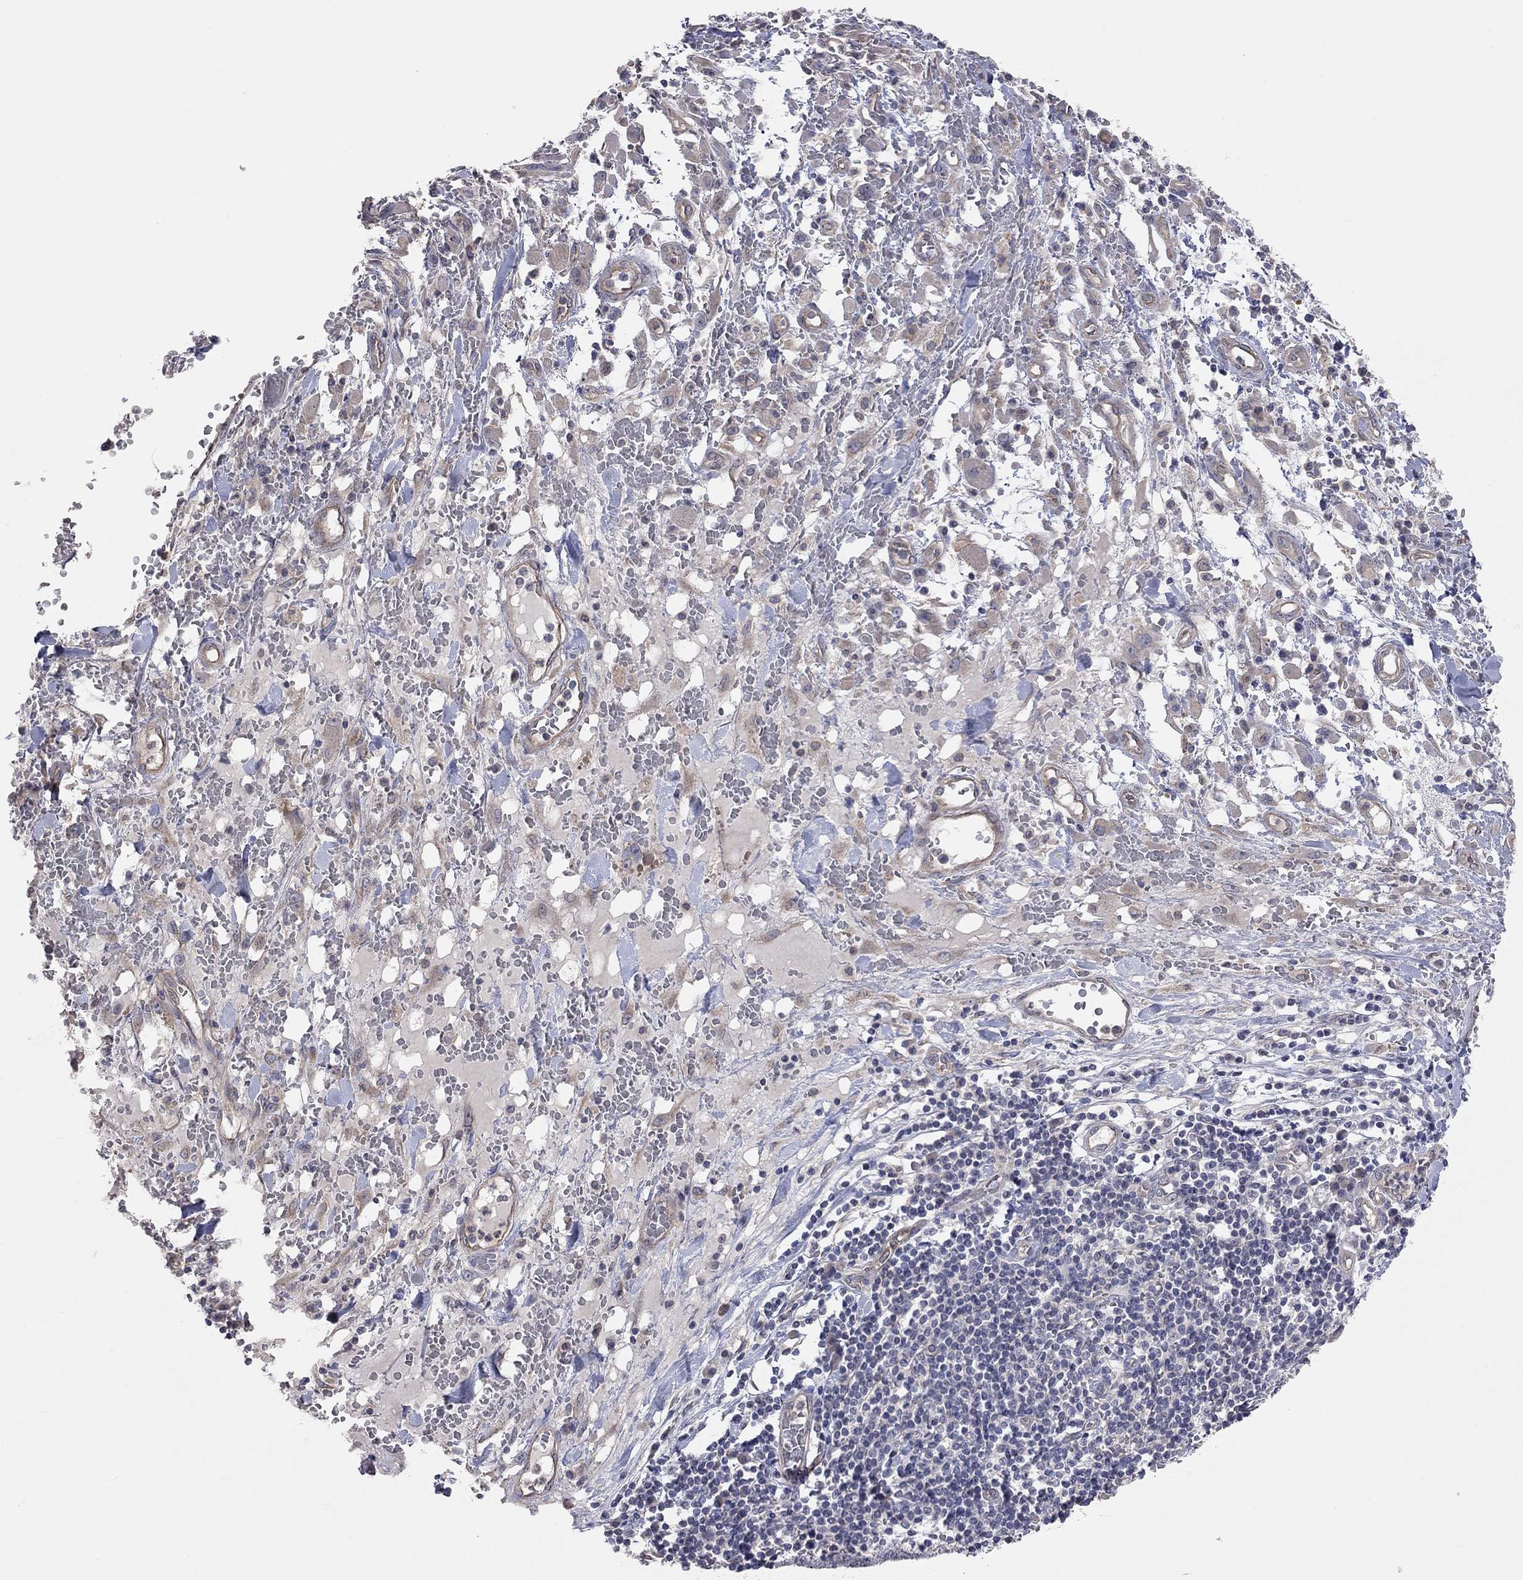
{"staining": {"intensity": "moderate", "quantity": "25%-75%", "location": "cytoplasmic/membranous"}, "tissue": "melanoma", "cell_type": "Tumor cells", "image_type": "cancer", "snomed": [{"axis": "morphology", "description": "Malignant melanoma, NOS"}, {"axis": "topography", "description": "Skin"}], "caption": "IHC (DAB) staining of melanoma reveals moderate cytoplasmic/membranous protein staining in approximately 25%-75% of tumor cells.", "gene": "KCNB1", "patient": {"sex": "female", "age": 91}}